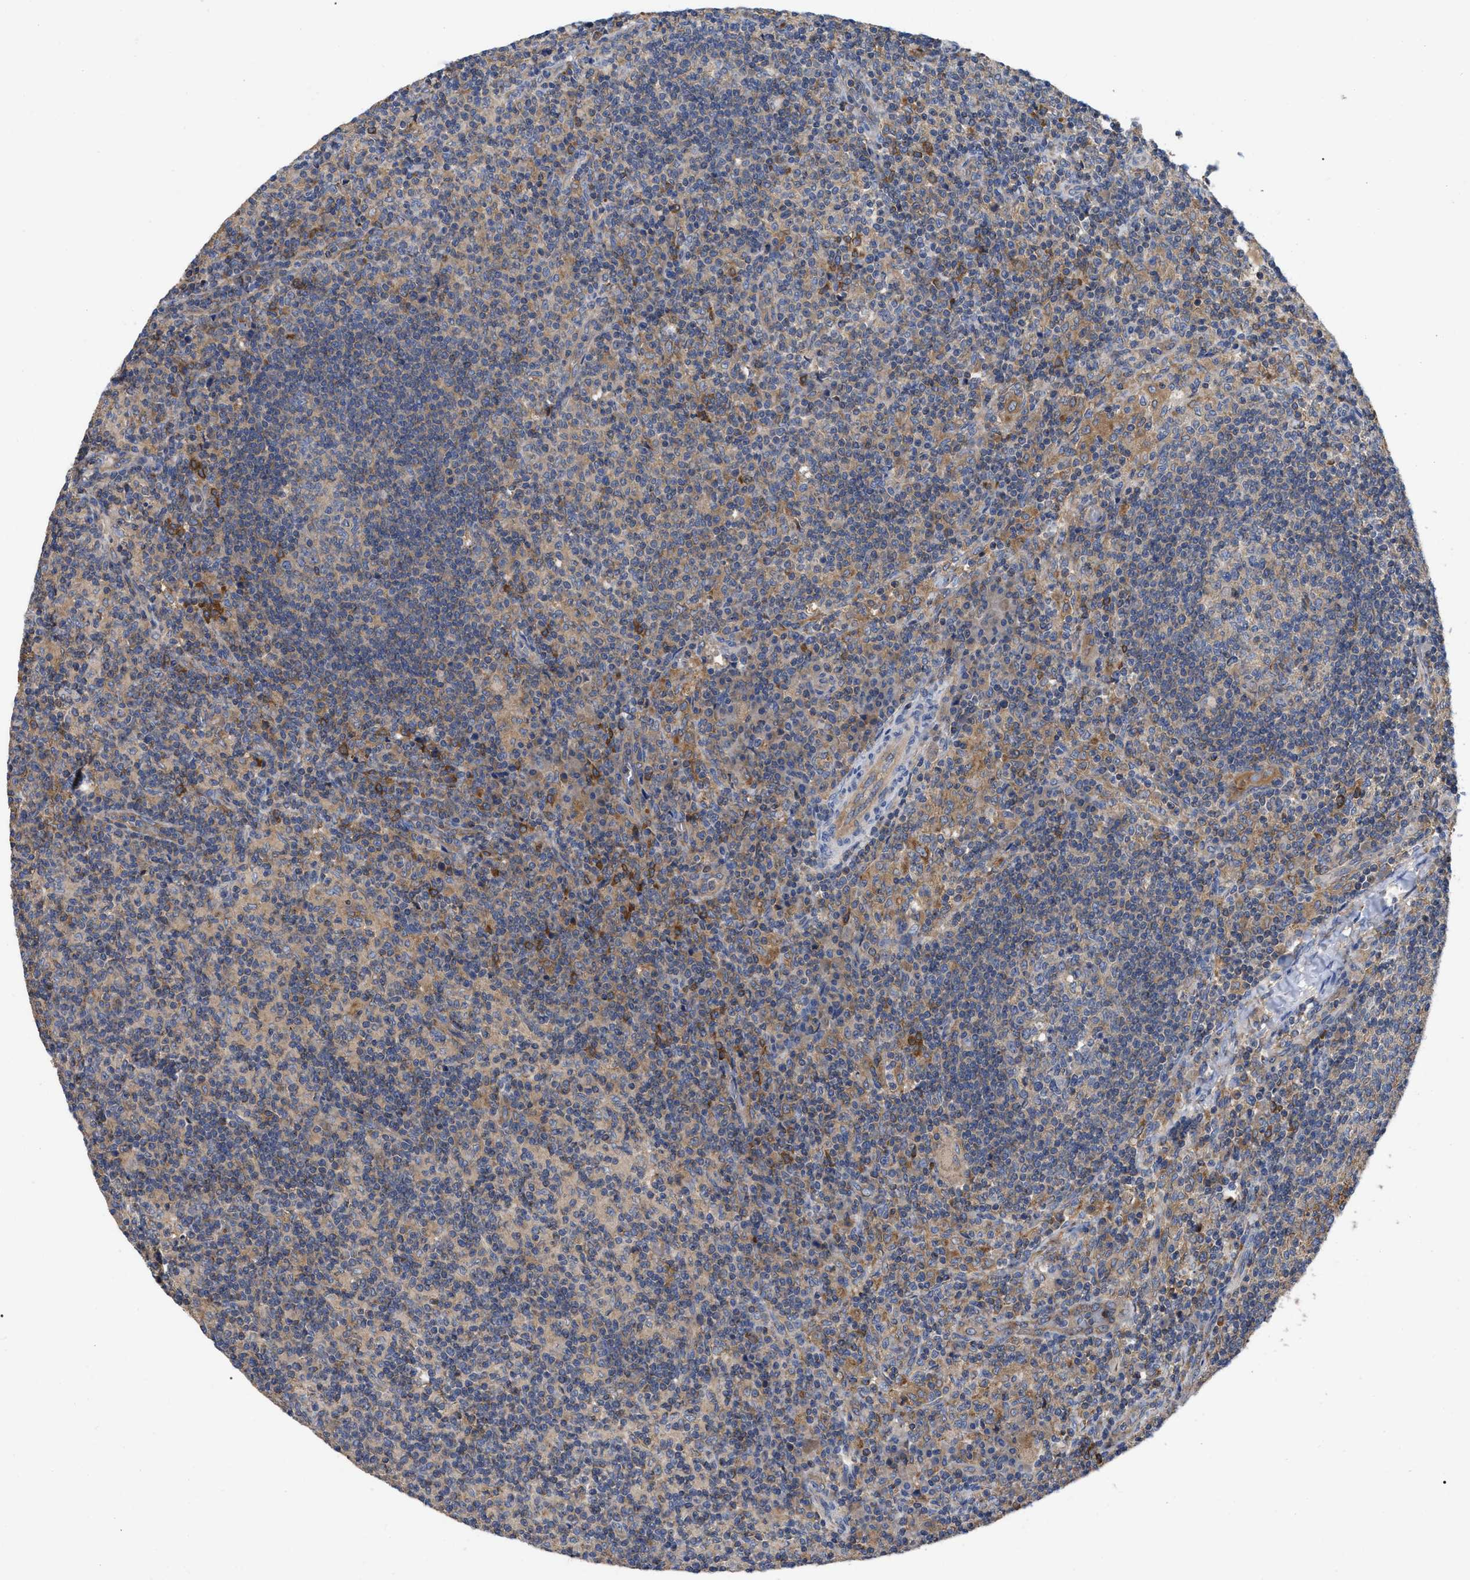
{"staining": {"intensity": "moderate", "quantity": "25%-75%", "location": "cytoplasmic/membranous"}, "tissue": "lymph node", "cell_type": "Germinal center cells", "image_type": "normal", "snomed": [{"axis": "morphology", "description": "Normal tissue, NOS"}, {"axis": "morphology", "description": "Inflammation, NOS"}, {"axis": "topography", "description": "Lymph node"}], "caption": "Brown immunohistochemical staining in benign human lymph node reveals moderate cytoplasmic/membranous expression in approximately 25%-75% of germinal center cells. Using DAB (brown) and hematoxylin (blue) stains, captured at high magnification using brightfield microscopy.", "gene": "RAP1GDS1", "patient": {"sex": "male", "age": 55}}